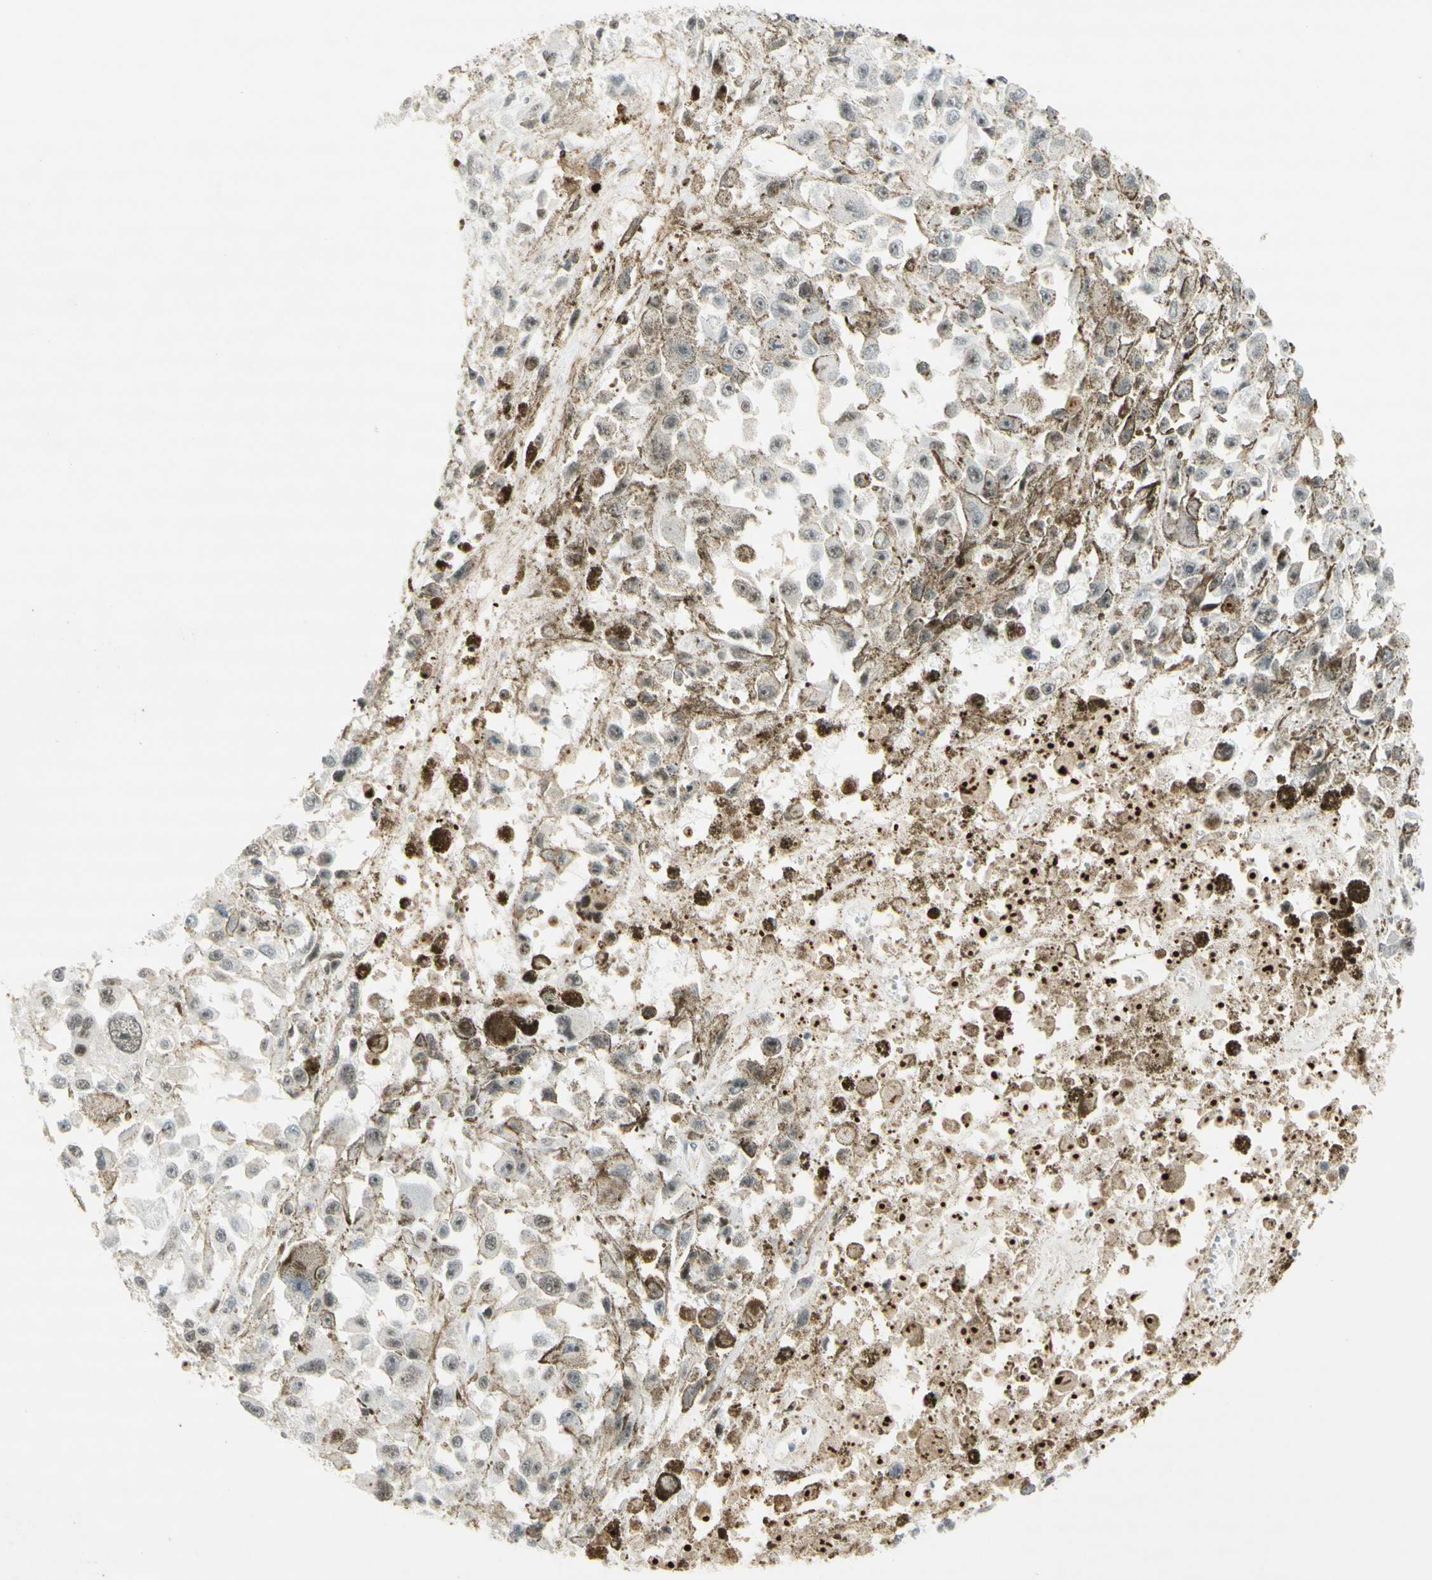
{"staining": {"intensity": "moderate", "quantity": ">75%", "location": "cytoplasmic/membranous,nuclear"}, "tissue": "melanoma", "cell_type": "Tumor cells", "image_type": "cancer", "snomed": [{"axis": "morphology", "description": "Malignant melanoma, Metastatic site"}, {"axis": "topography", "description": "Lymph node"}], "caption": "A high-resolution image shows immunohistochemistry (IHC) staining of malignant melanoma (metastatic site), which shows moderate cytoplasmic/membranous and nuclear staining in approximately >75% of tumor cells. (Stains: DAB in brown, nuclei in blue, Microscopy: brightfield microscopy at high magnification).", "gene": "IRF1", "patient": {"sex": "male", "age": 59}}